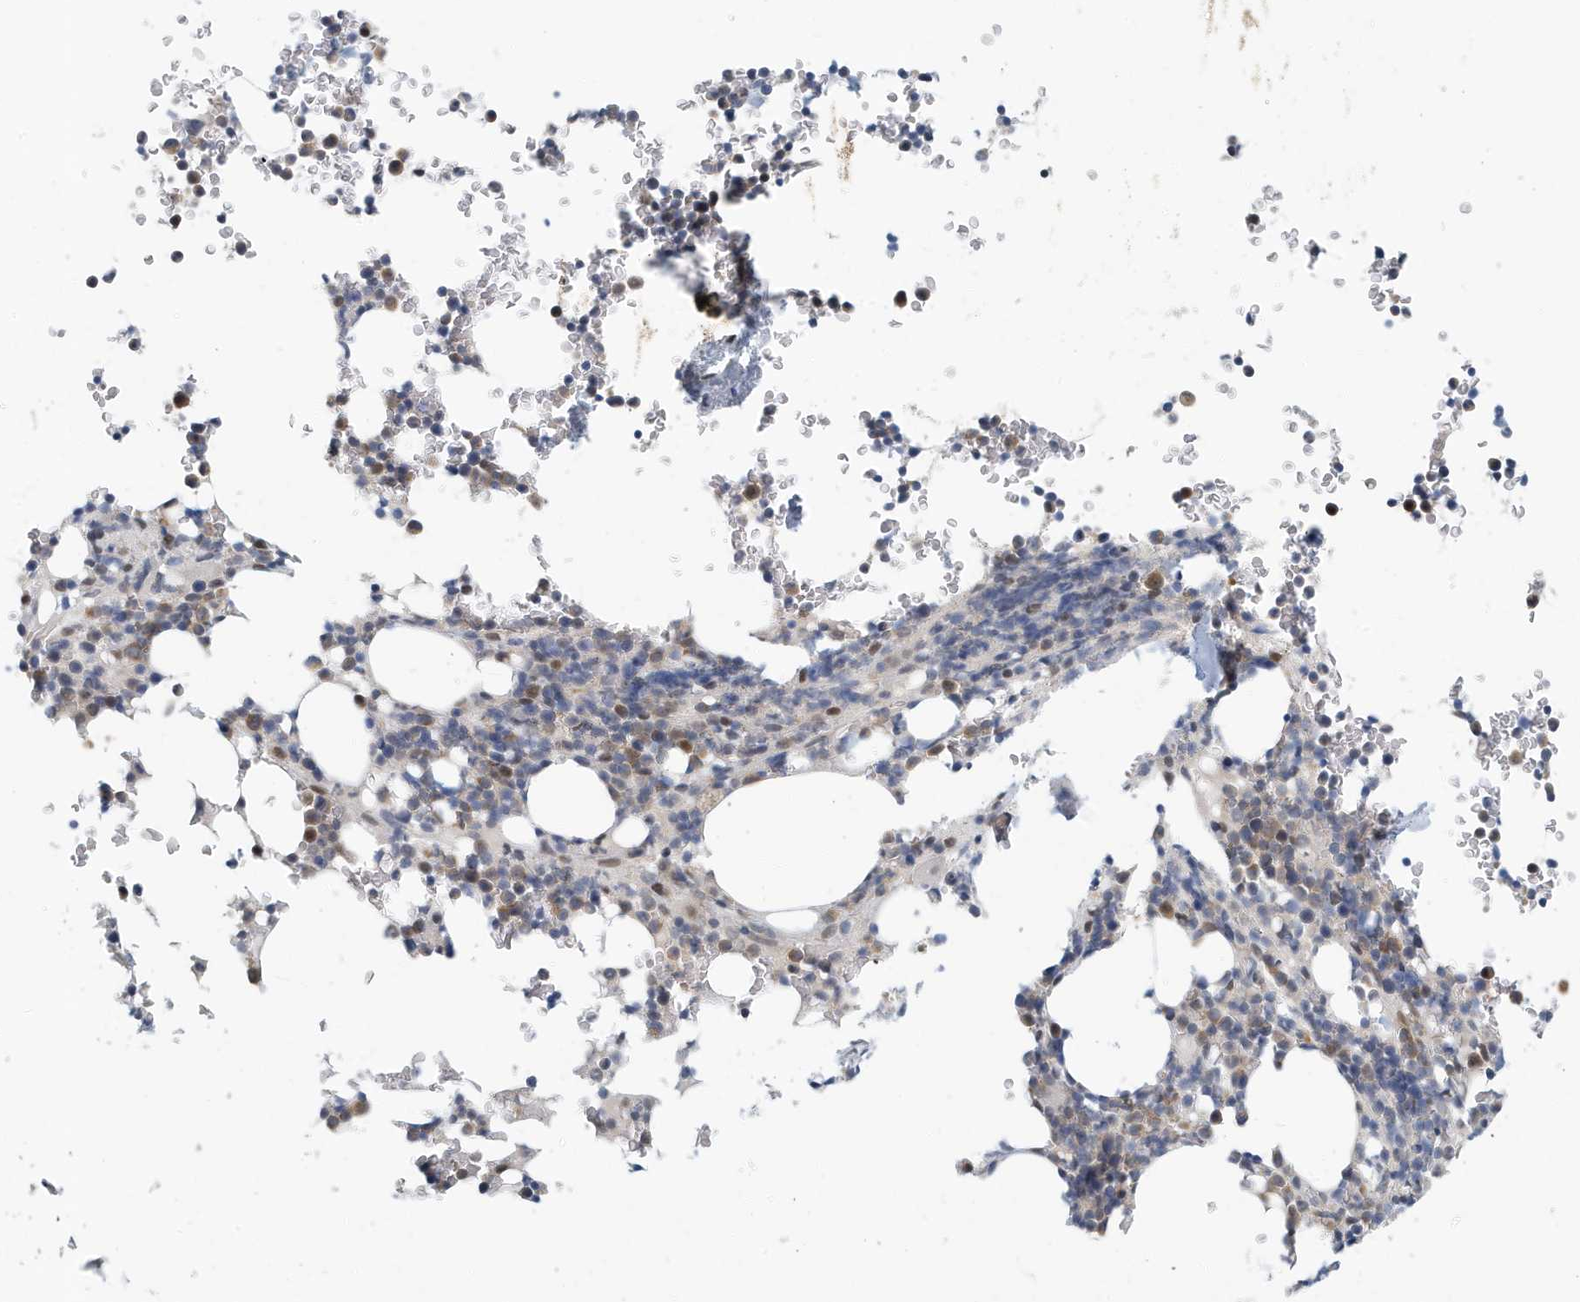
{"staining": {"intensity": "moderate", "quantity": "<25%", "location": "nuclear"}, "tissue": "bone marrow", "cell_type": "Hematopoietic cells", "image_type": "normal", "snomed": [{"axis": "morphology", "description": "Normal tissue, NOS"}, {"axis": "topography", "description": "Bone marrow"}], "caption": "Immunohistochemical staining of unremarkable human bone marrow demonstrates moderate nuclear protein expression in approximately <25% of hematopoietic cells.", "gene": "KIF15", "patient": {"sex": "male", "age": 58}}